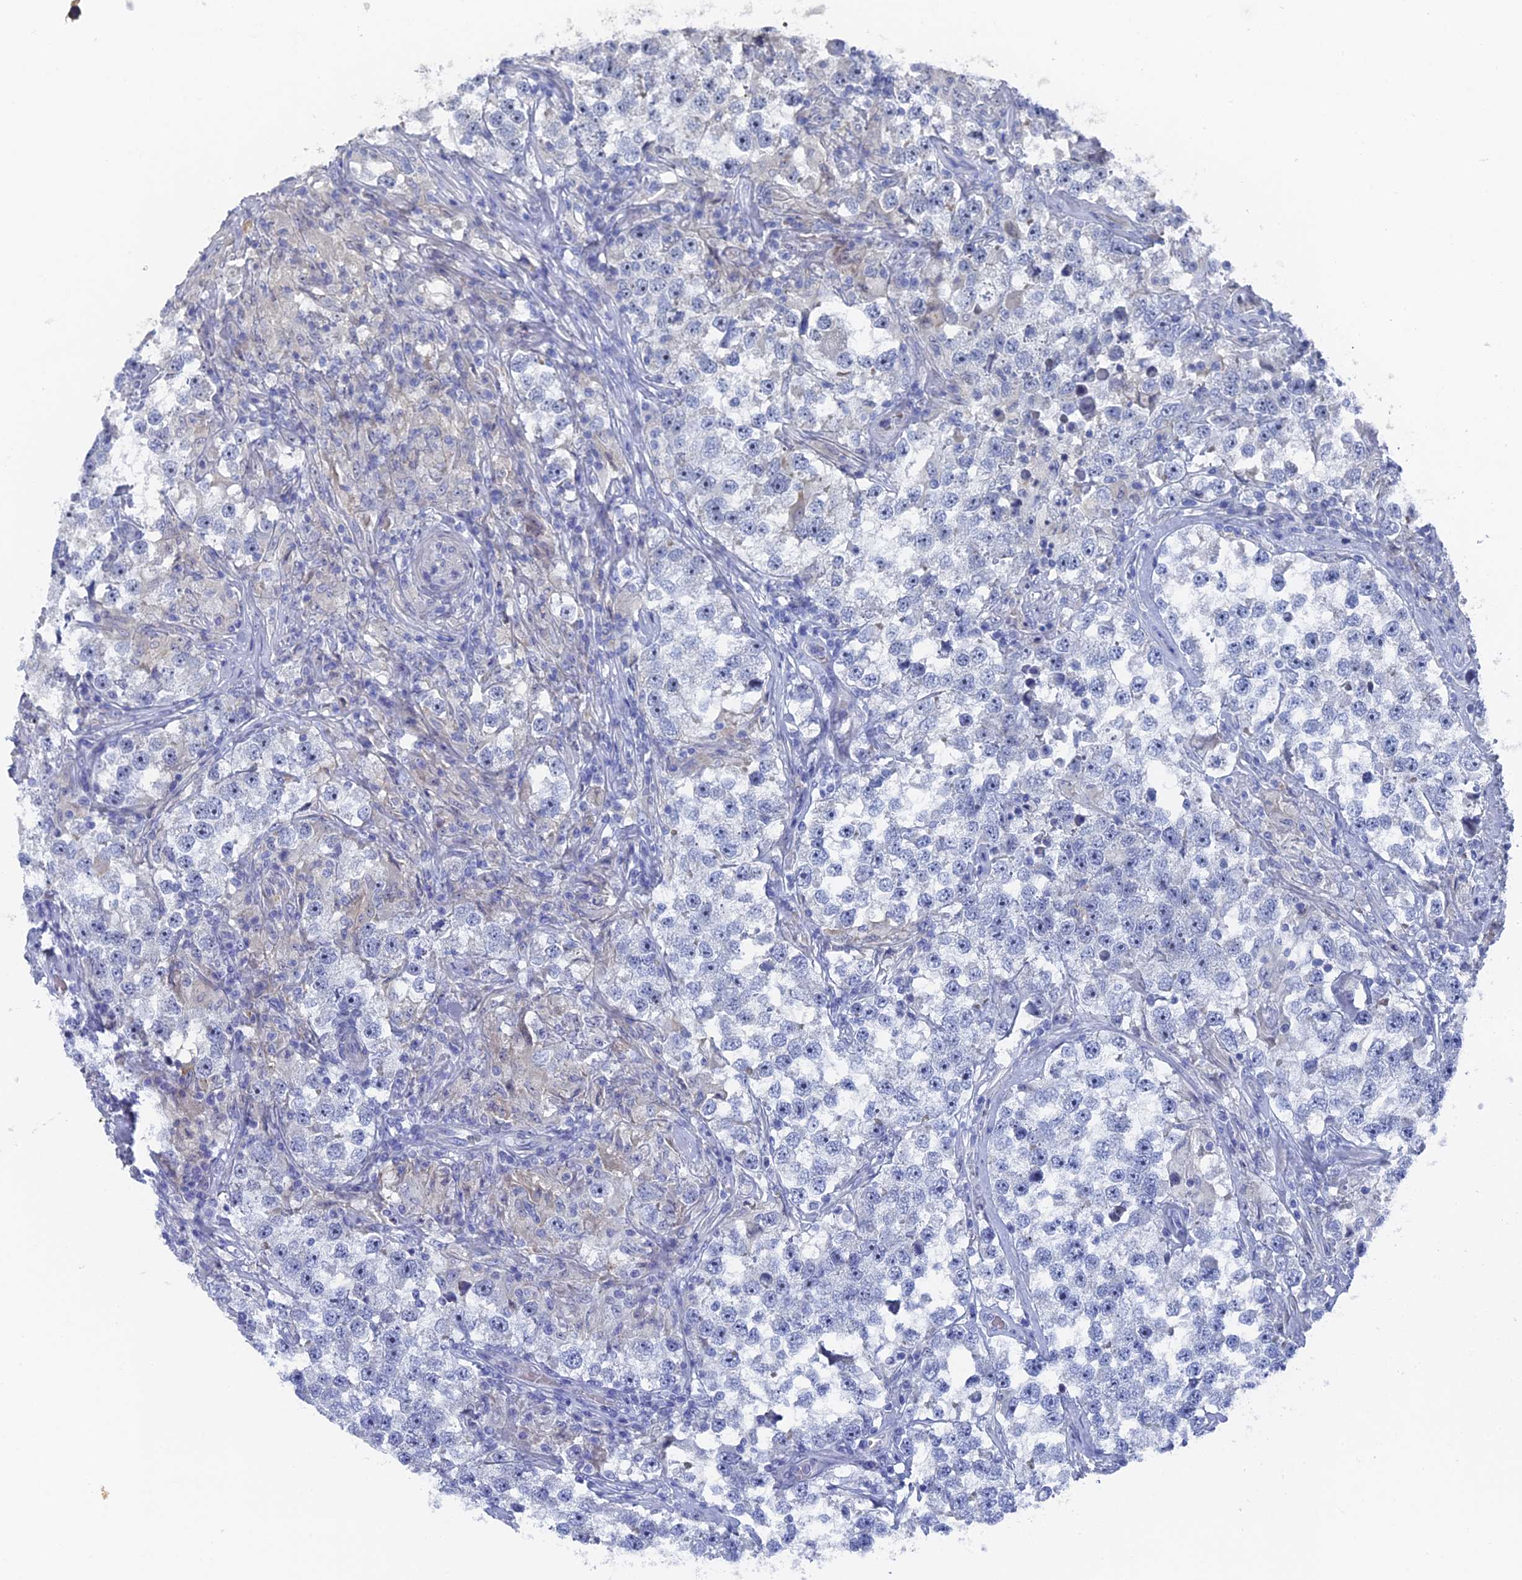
{"staining": {"intensity": "negative", "quantity": "none", "location": "none"}, "tissue": "testis cancer", "cell_type": "Tumor cells", "image_type": "cancer", "snomed": [{"axis": "morphology", "description": "Seminoma, NOS"}, {"axis": "topography", "description": "Testis"}], "caption": "This histopathology image is of testis seminoma stained with immunohistochemistry (IHC) to label a protein in brown with the nuclei are counter-stained blue. There is no expression in tumor cells. The staining was performed using DAB (3,3'-diaminobenzidine) to visualize the protein expression in brown, while the nuclei were stained in blue with hematoxylin (Magnification: 20x).", "gene": "SRFBP1", "patient": {"sex": "male", "age": 46}}